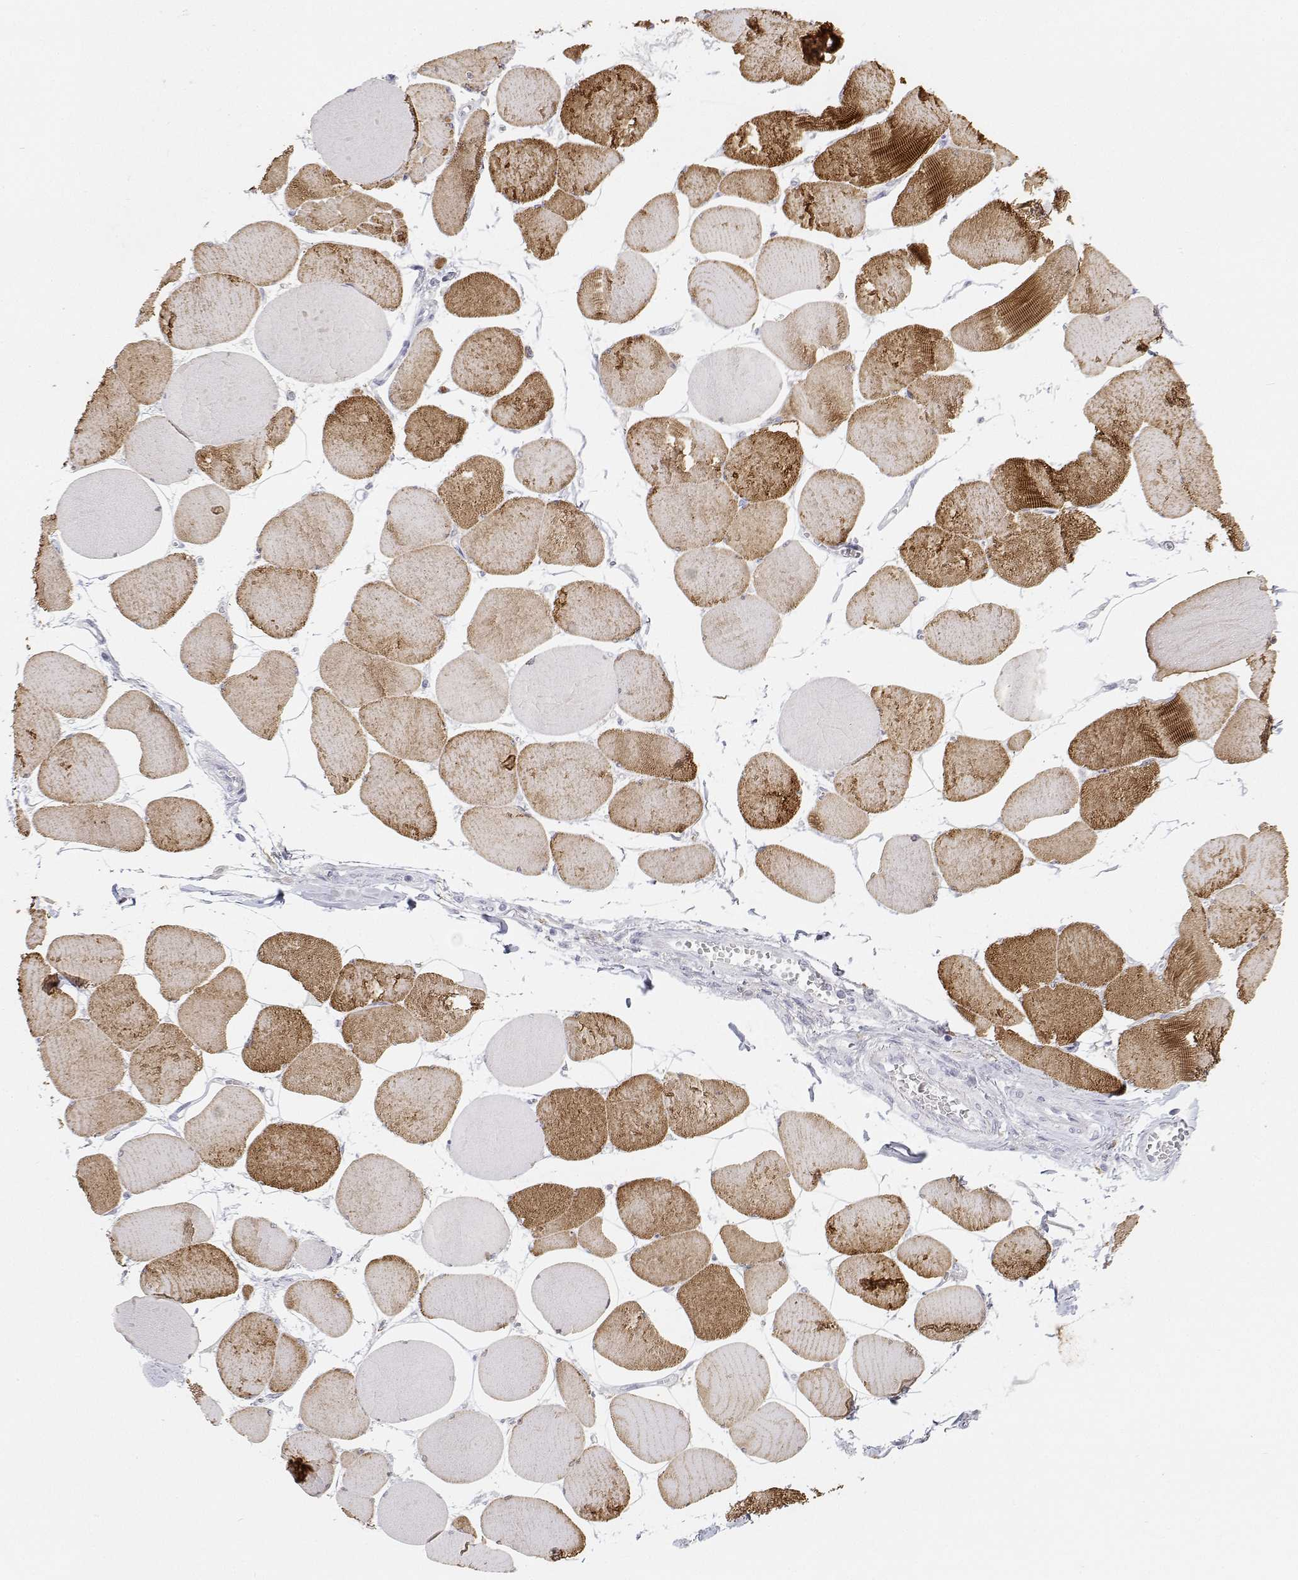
{"staining": {"intensity": "moderate", "quantity": "25%-75%", "location": "cytoplasmic/membranous"}, "tissue": "skeletal muscle", "cell_type": "Myocytes", "image_type": "normal", "snomed": [{"axis": "morphology", "description": "Normal tissue, NOS"}, {"axis": "topography", "description": "Skeletal muscle"}], "caption": "Moderate cytoplasmic/membranous positivity is appreciated in about 25%-75% of myocytes in normal skeletal muscle. Using DAB (3,3'-diaminobenzidine) (brown) and hematoxylin (blue) stains, captured at high magnification using brightfield microscopy.", "gene": "TTN", "patient": {"sex": "female", "age": 75}}